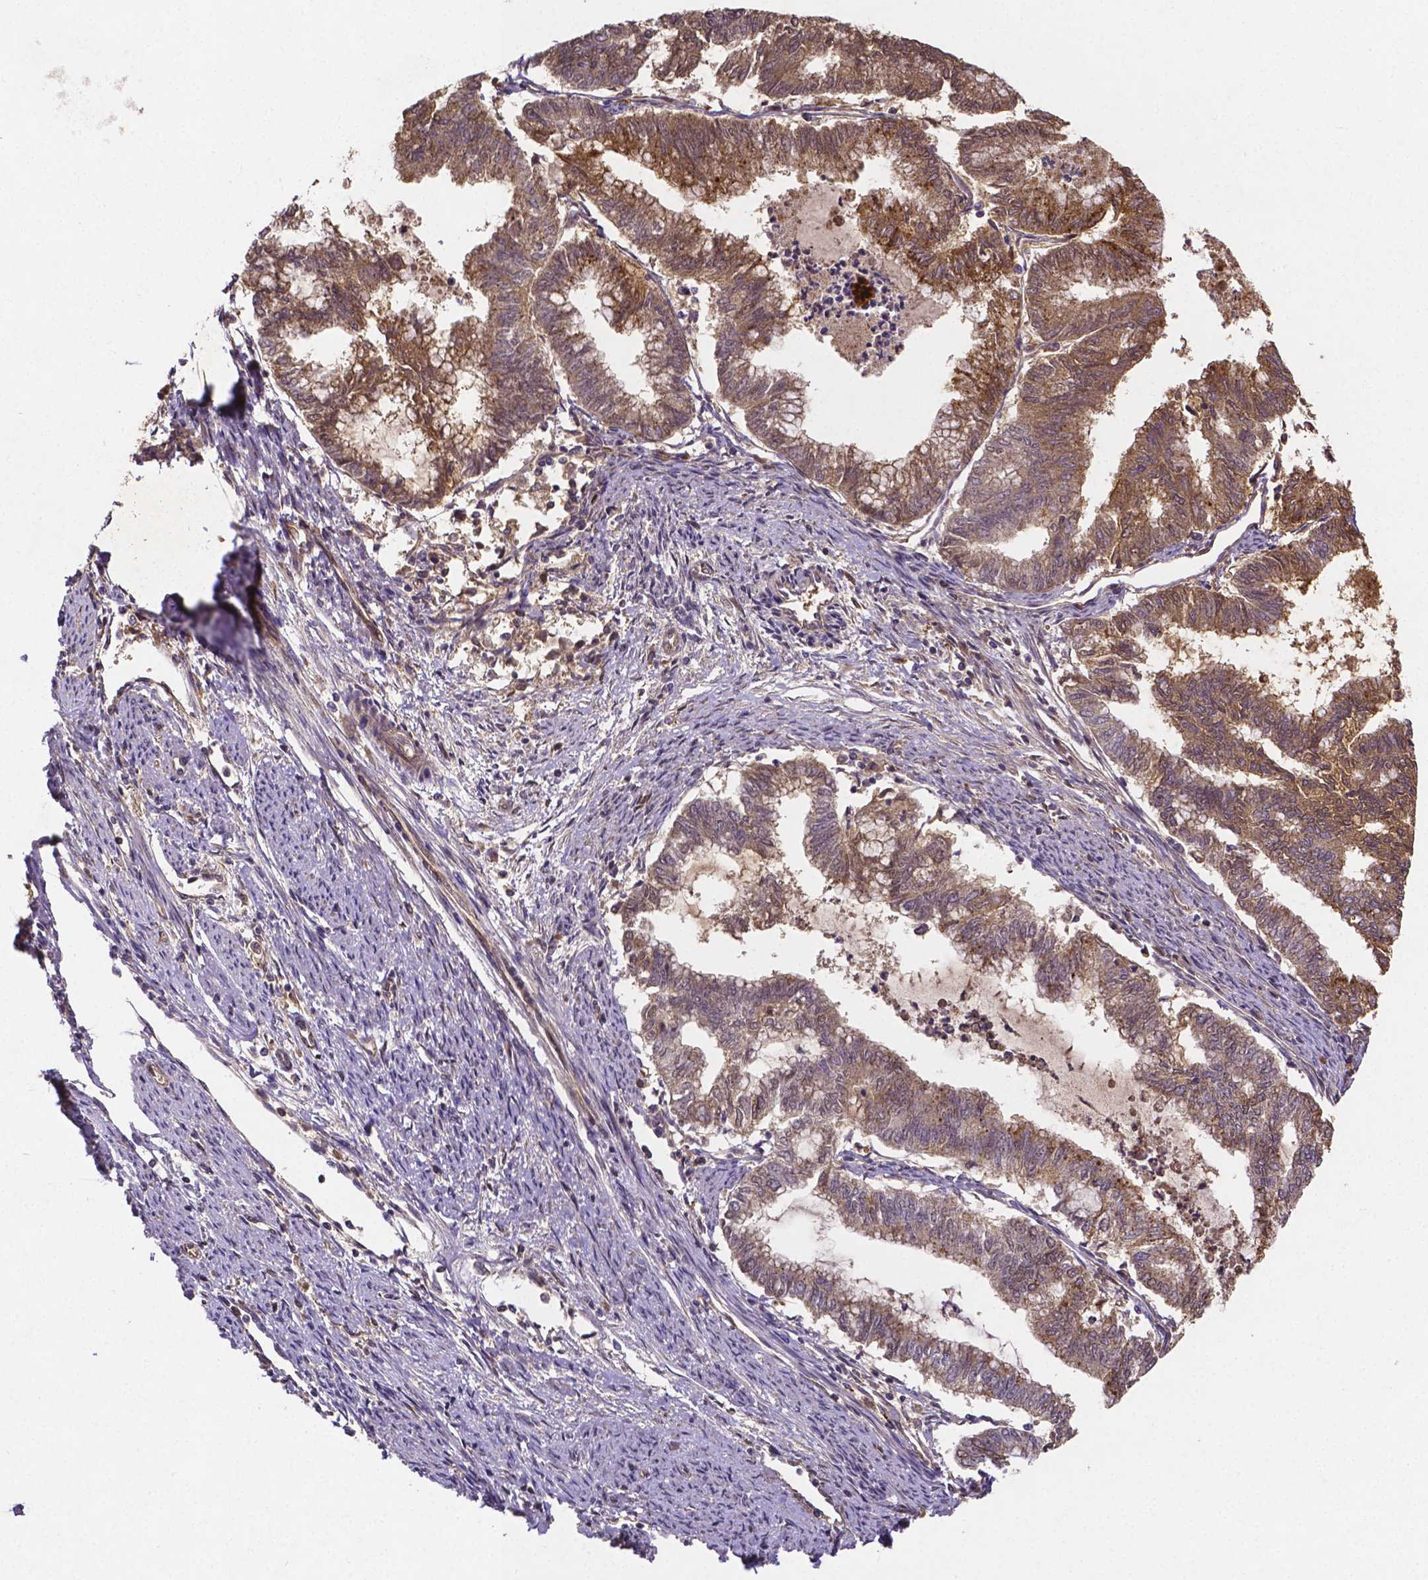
{"staining": {"intensity": "moderate", "quantity": ">75%", "location": "cytoplasmic/membranous"}, "tissue": "endometrial cancer", "cell_type": "Tumor cells", "image_type": "cancer", "snomed": [{"axis": "morphology", "description": "Adenocarcinoma, NOS"}, {"axis": "topography", "description": "Endometrium"}], "caption": "Endometrial adenocarcinoma stained with a protein marker displays moderate staining in tumor cells.", "gene": "RNF123", "patient": {"sex": "female", "age": 79}}